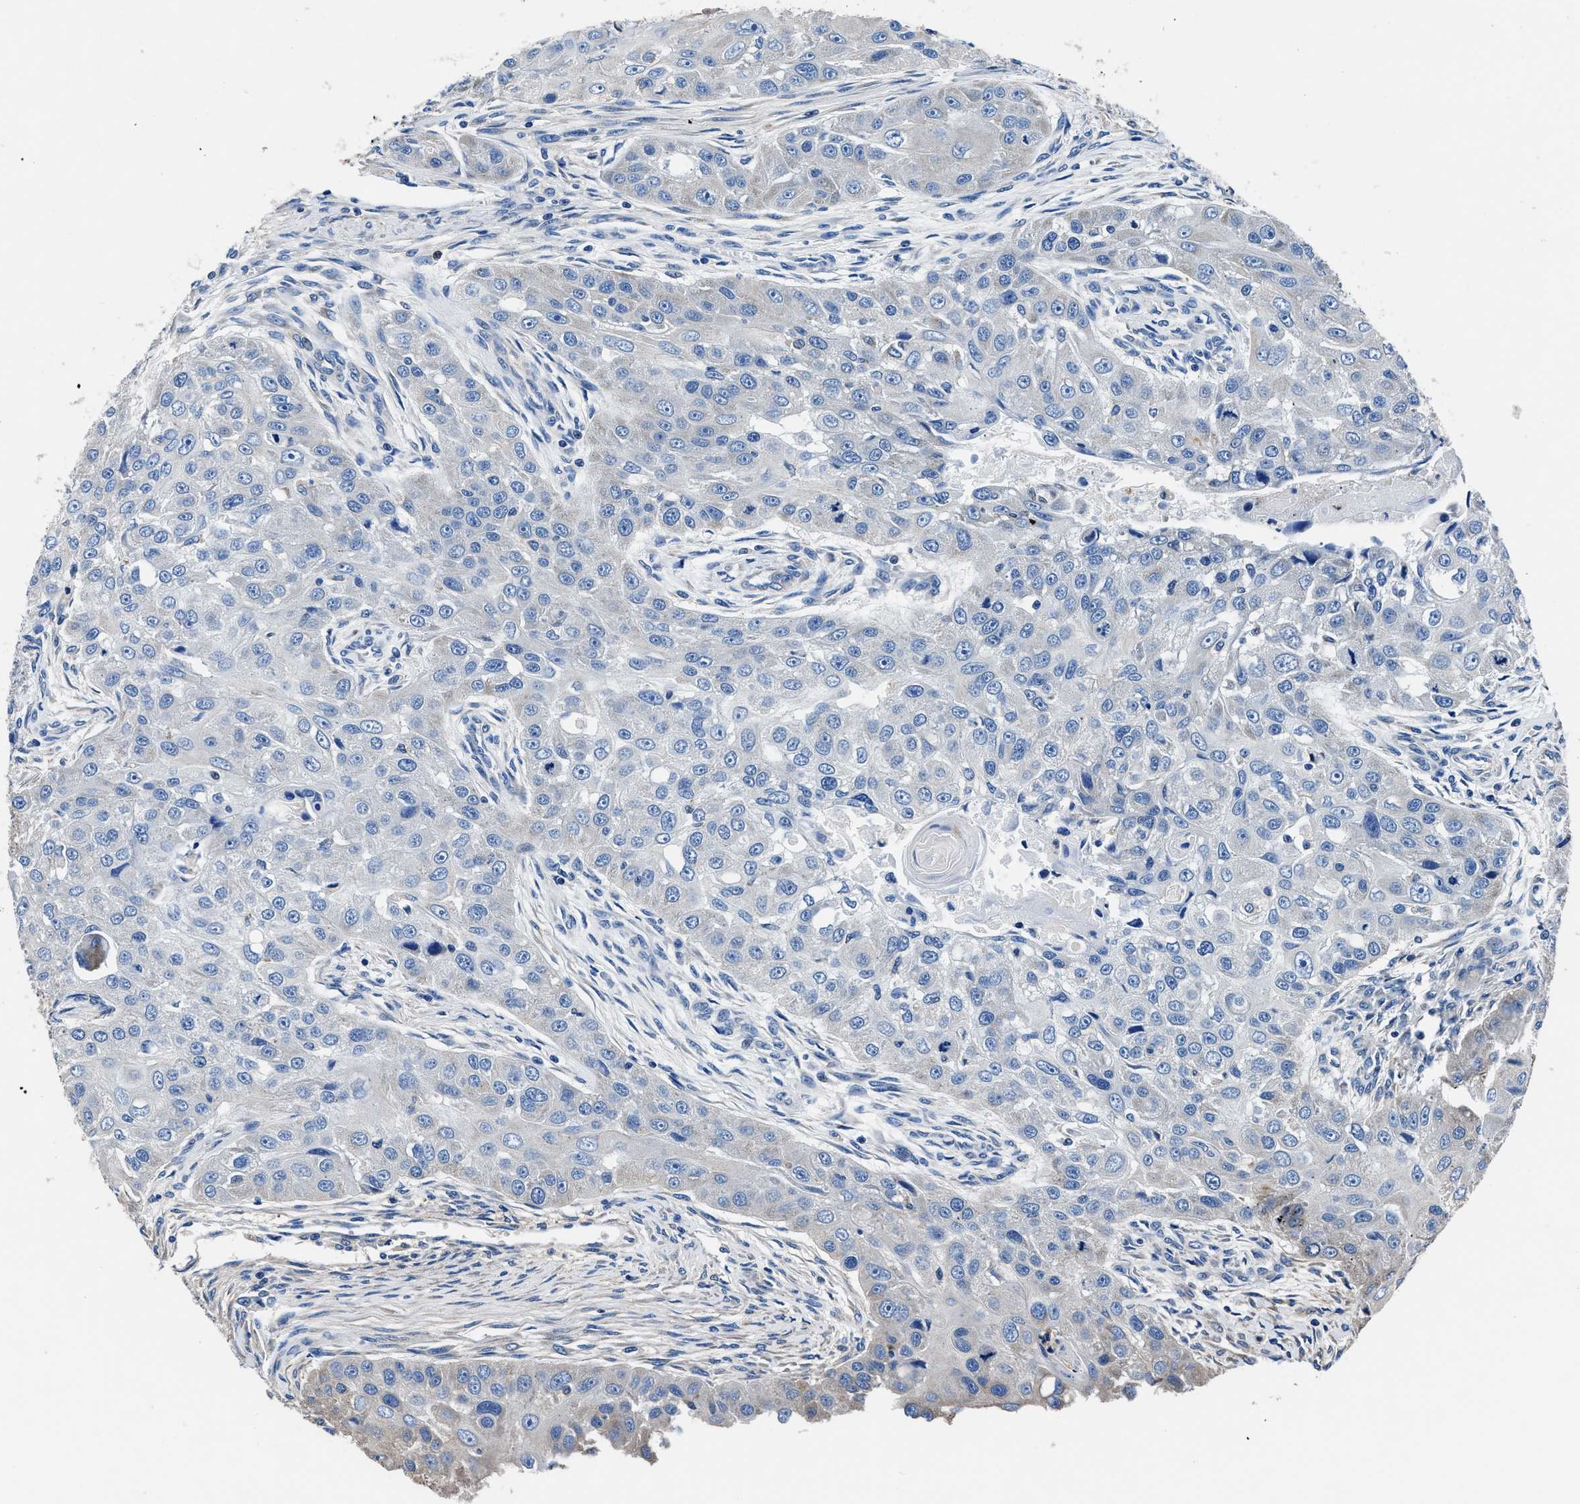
{"staining": {"intensity": "negative", "quantity": "none", "location": "none"}, "tissue": "head and neck cancer", "cell_type": "Tumor cells", "image_type": "cancer", "snomed": [{"axis": "morphology", "description": "Normal tissue, NOS"}, {"axis": "morphology", "description": "Squamous cell carcinoma, NOS"}, {"axis": "topography", "description": "Skeletal muscle"}, {"axis": "topography", "description": "Head-Neck"}], "caption": "Immunohistochemical staining of squamous cell carcinoma (head and neck) exhibits no significant expression in tumor cells. (IHC, brightfield microscopy, high magnification).", "gene": "NEU1", "patient": {"sex": "male", "age": 51}}